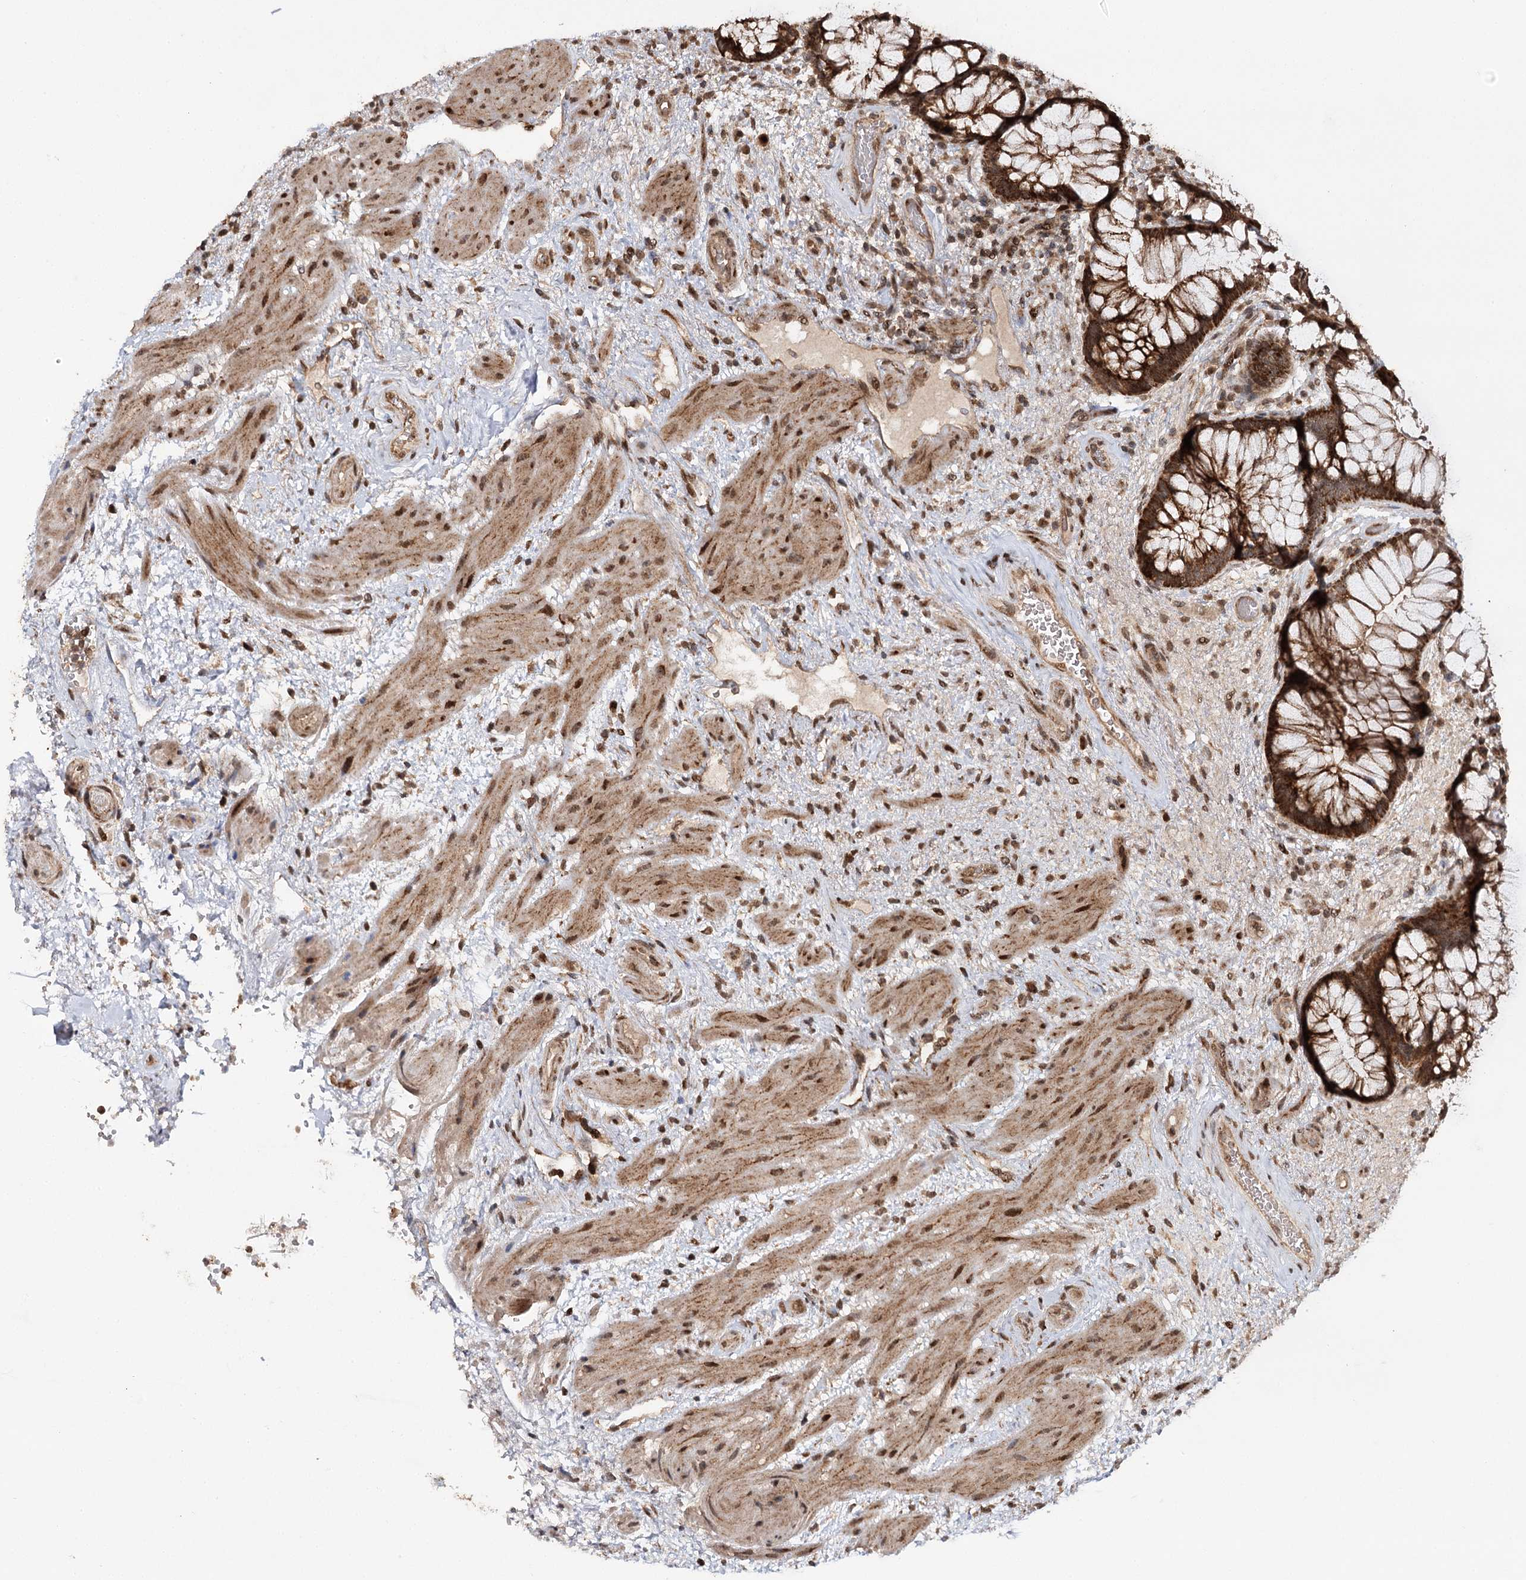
{"staining": {"intensity": "strong", "quantity": ">75%", "location": "cytoplasmic/membranous"}, "tissue": "rectum", "cell_type": "Glandular cells", "image_type": "normal", "snomed": [{"axis": "morphology", "description": "Normal tissue, NOS"}, {"axis": "topography", "description": "Rectum"}], "caption": "DAB (3,3'-diaminobenzidine) immunohistochemical staining of normal human rectum demonstrates strong cytoplasmic/membranous protein positivity in approximately >75% of glandular cells. (DAB (3,3'-diaminobenzidine) = brown stain, brightfield microscopy at high magnification).", "gene": "ZNRF3", "patient": {"sex": "male", "age": 51}}